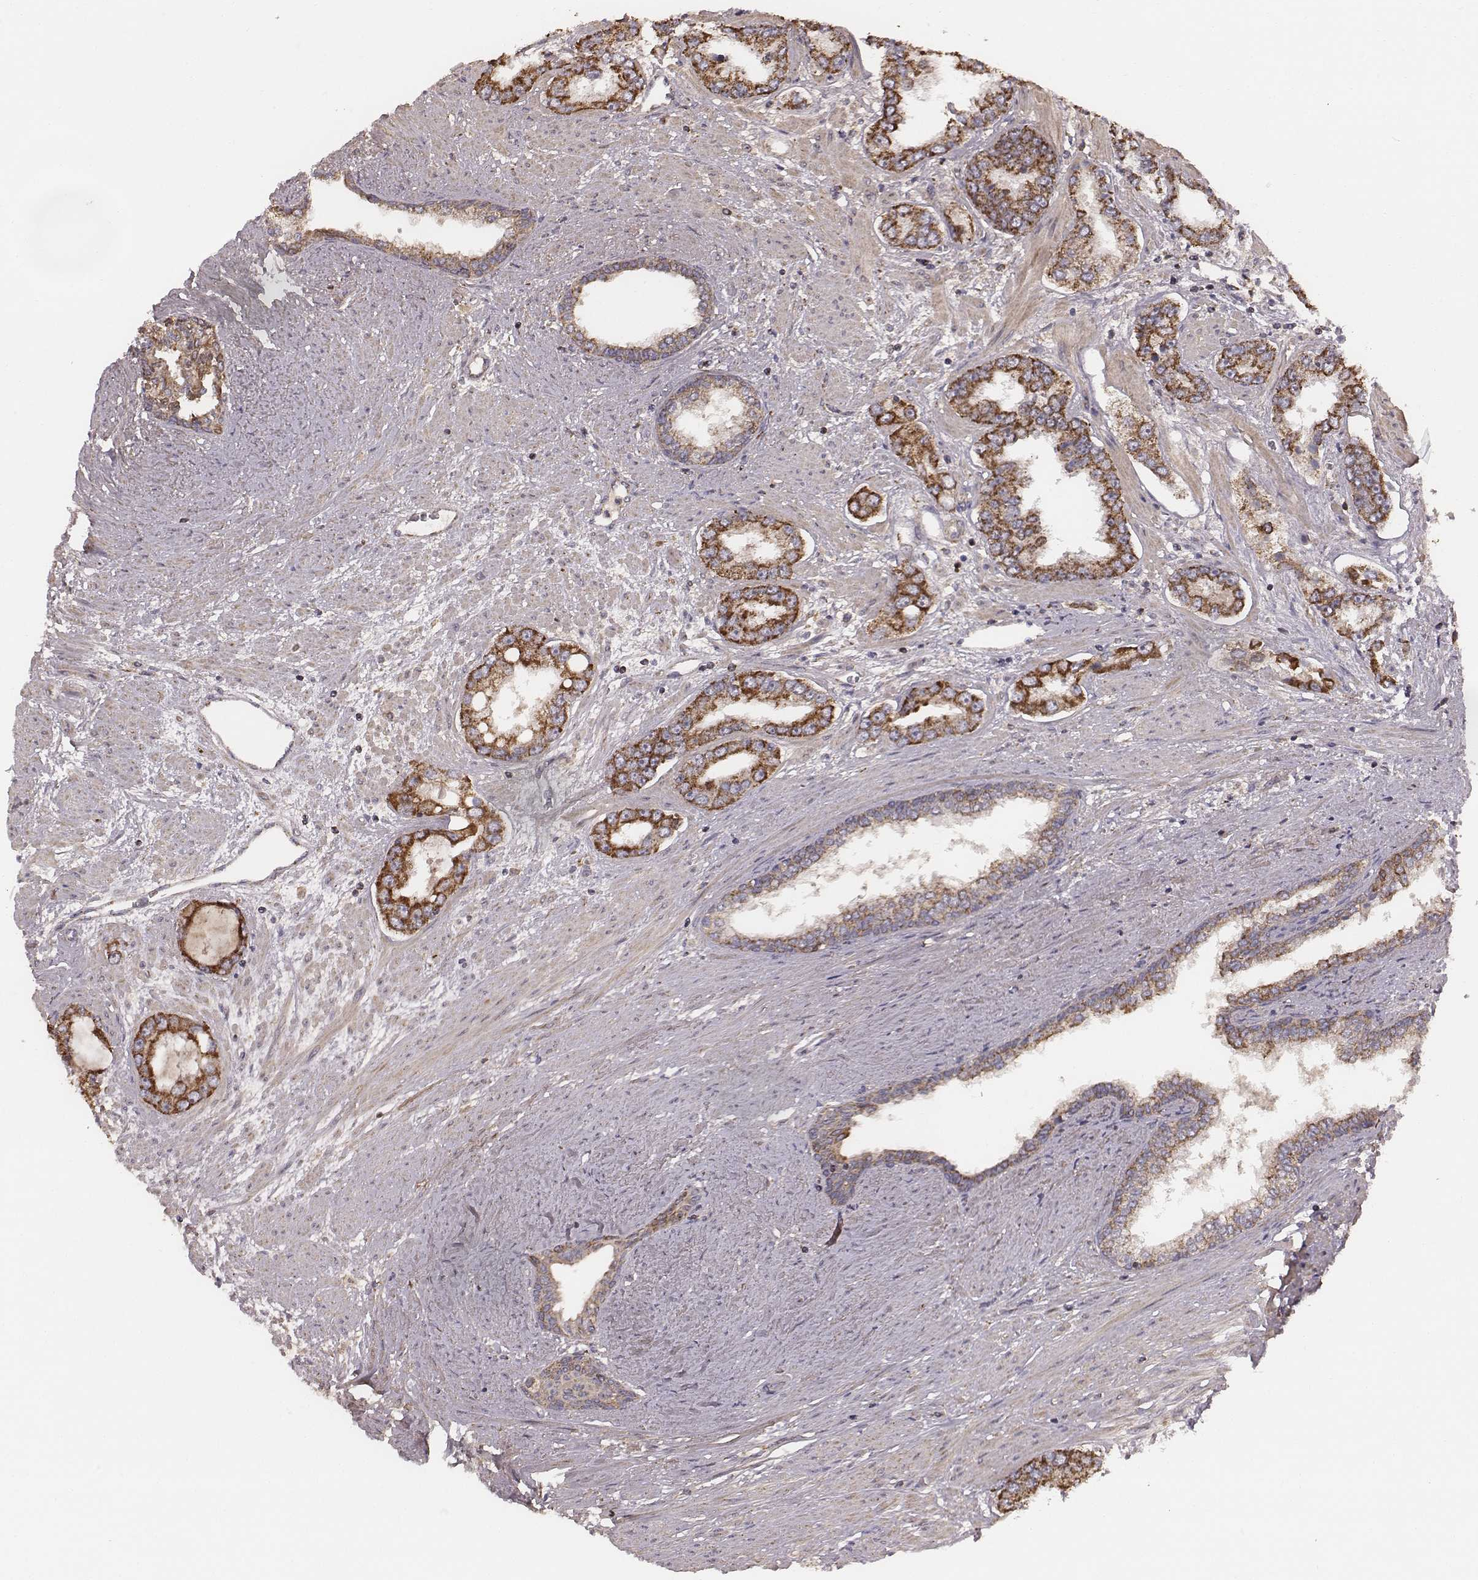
{"staining": {"intensity": "strong", "quantity": ">75%", "location": "cytoplasmic/membranous"}, "tissue": "prostate cancer", "cell_type": "Tumor cells", "image_type": "cancer", "snomed": [{"axis": "morphology", "description": "Adenocarcinoma, Low grade"}, {"axis": "topography", "description": "Prostate"}], "caption": "An image of adenocarcinoma (low-grade) (prostate) stained for a protein reveals strong cytoplasmic/membranous brown staining in tumor cells.", "gene": "PDCD2L", "patient": {"sex": "male", "age": 60}}